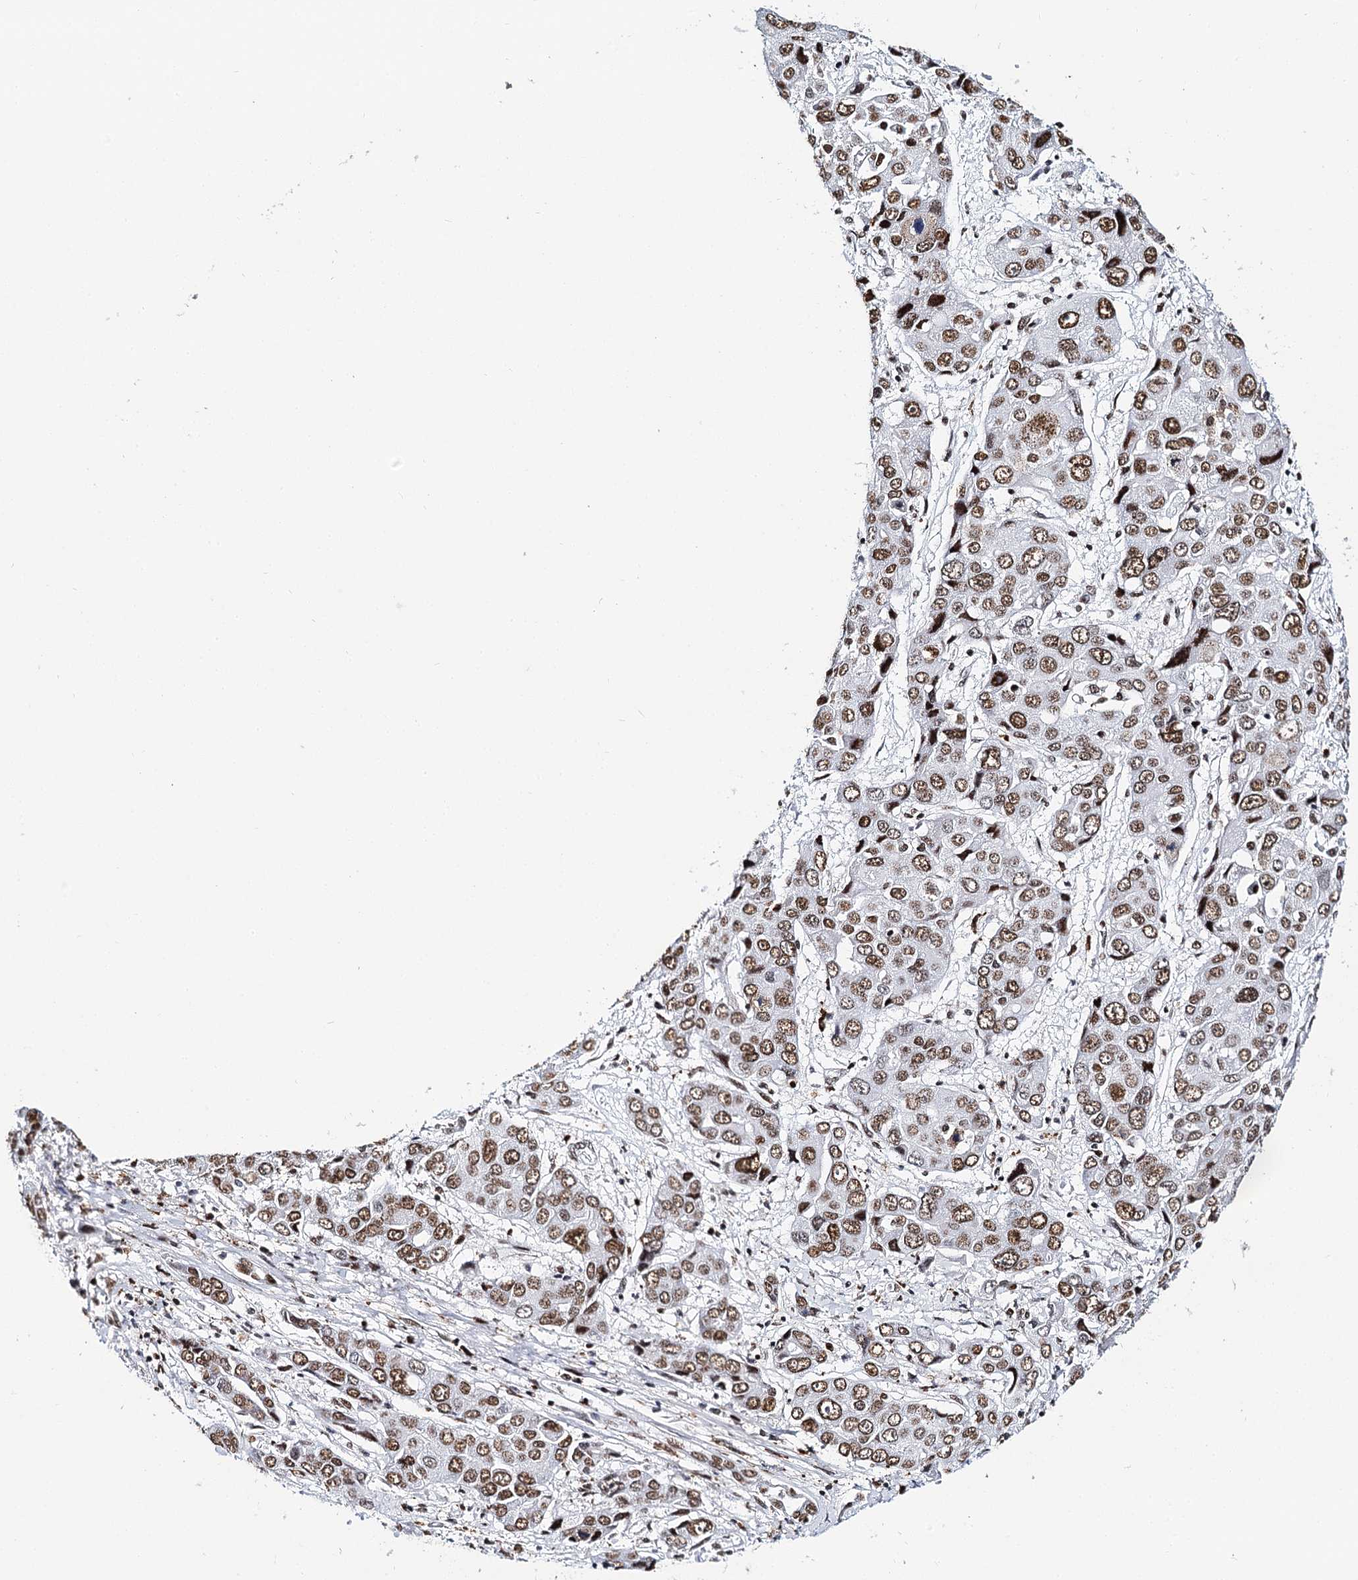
{"staining": {"intensity": "moderate", "quantity": ">75%", "location": "nuclear"}, "tissue": "liver cancer", "cell_type": "Tumor cells", "image_type": "cancer", "snomed": [{"axis": "morphology", "description": "Cholangiocarcinoma"}, {"axis": "topography", "description": "Liver"}], "caption": "Protein expression by immunohistochemistry (IHC) displays moderate nuclear positivity in approximately >75% of tumor cells in cholangiocarcinoma (liver).", "gene": "BARD1", "patient": {"sex": "male", "age": 67}}